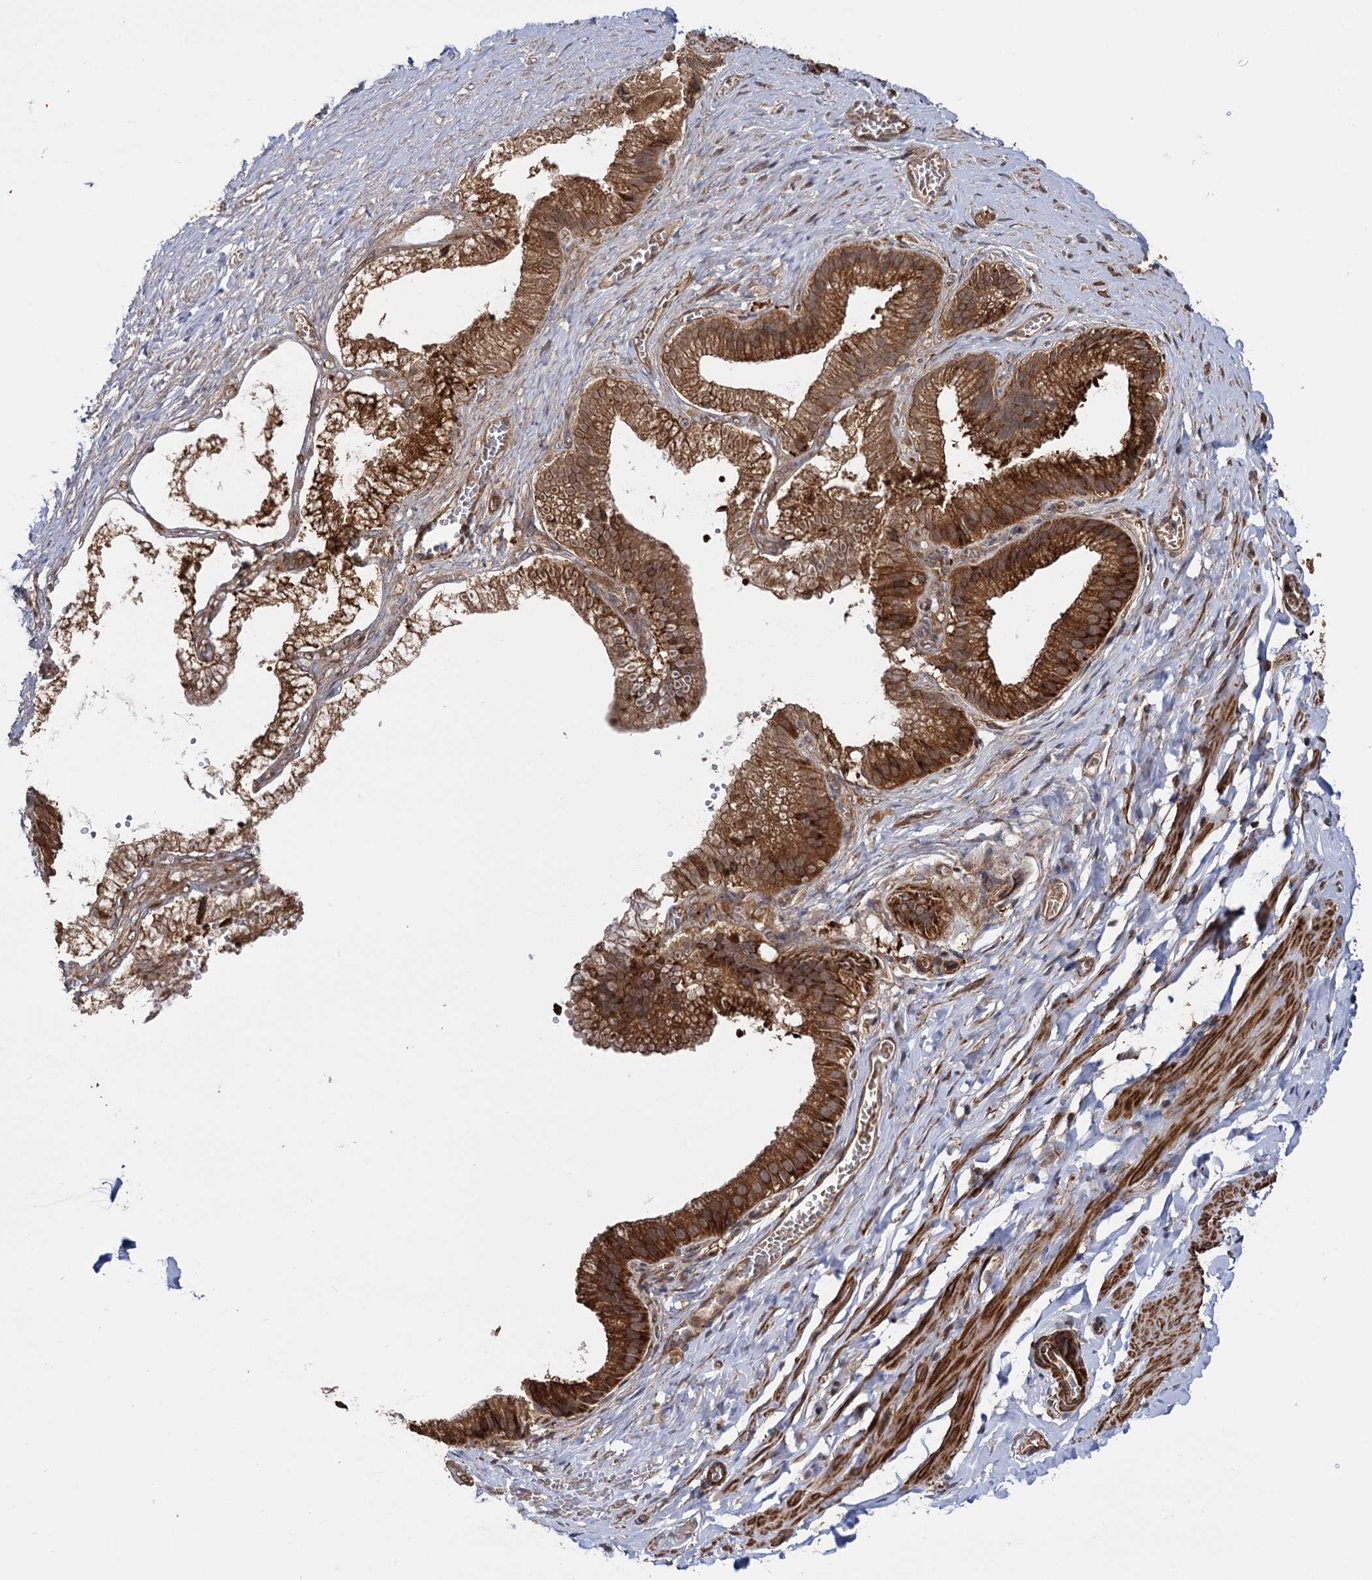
{"staining": {"intensity": "negative", "quantity": "none", "location": "none"}, "tissue": "adipose tissue", "cell_type": "Adipocytes", "image_type": "normal", "snomed": [{"axis": "morphology", "description": "Normal tissue, NOS"}, {"axis": "topography", "description": "Gallbladder"}, {"axis": "topography", "description": "Peripheral nerve tissue"}], "caption": "Protein analysis of normal adipose tissue displays no significant positivity in adipocytes.", "gene": "ATP8B4", "patient": {"sex": "male", "age": 38}}